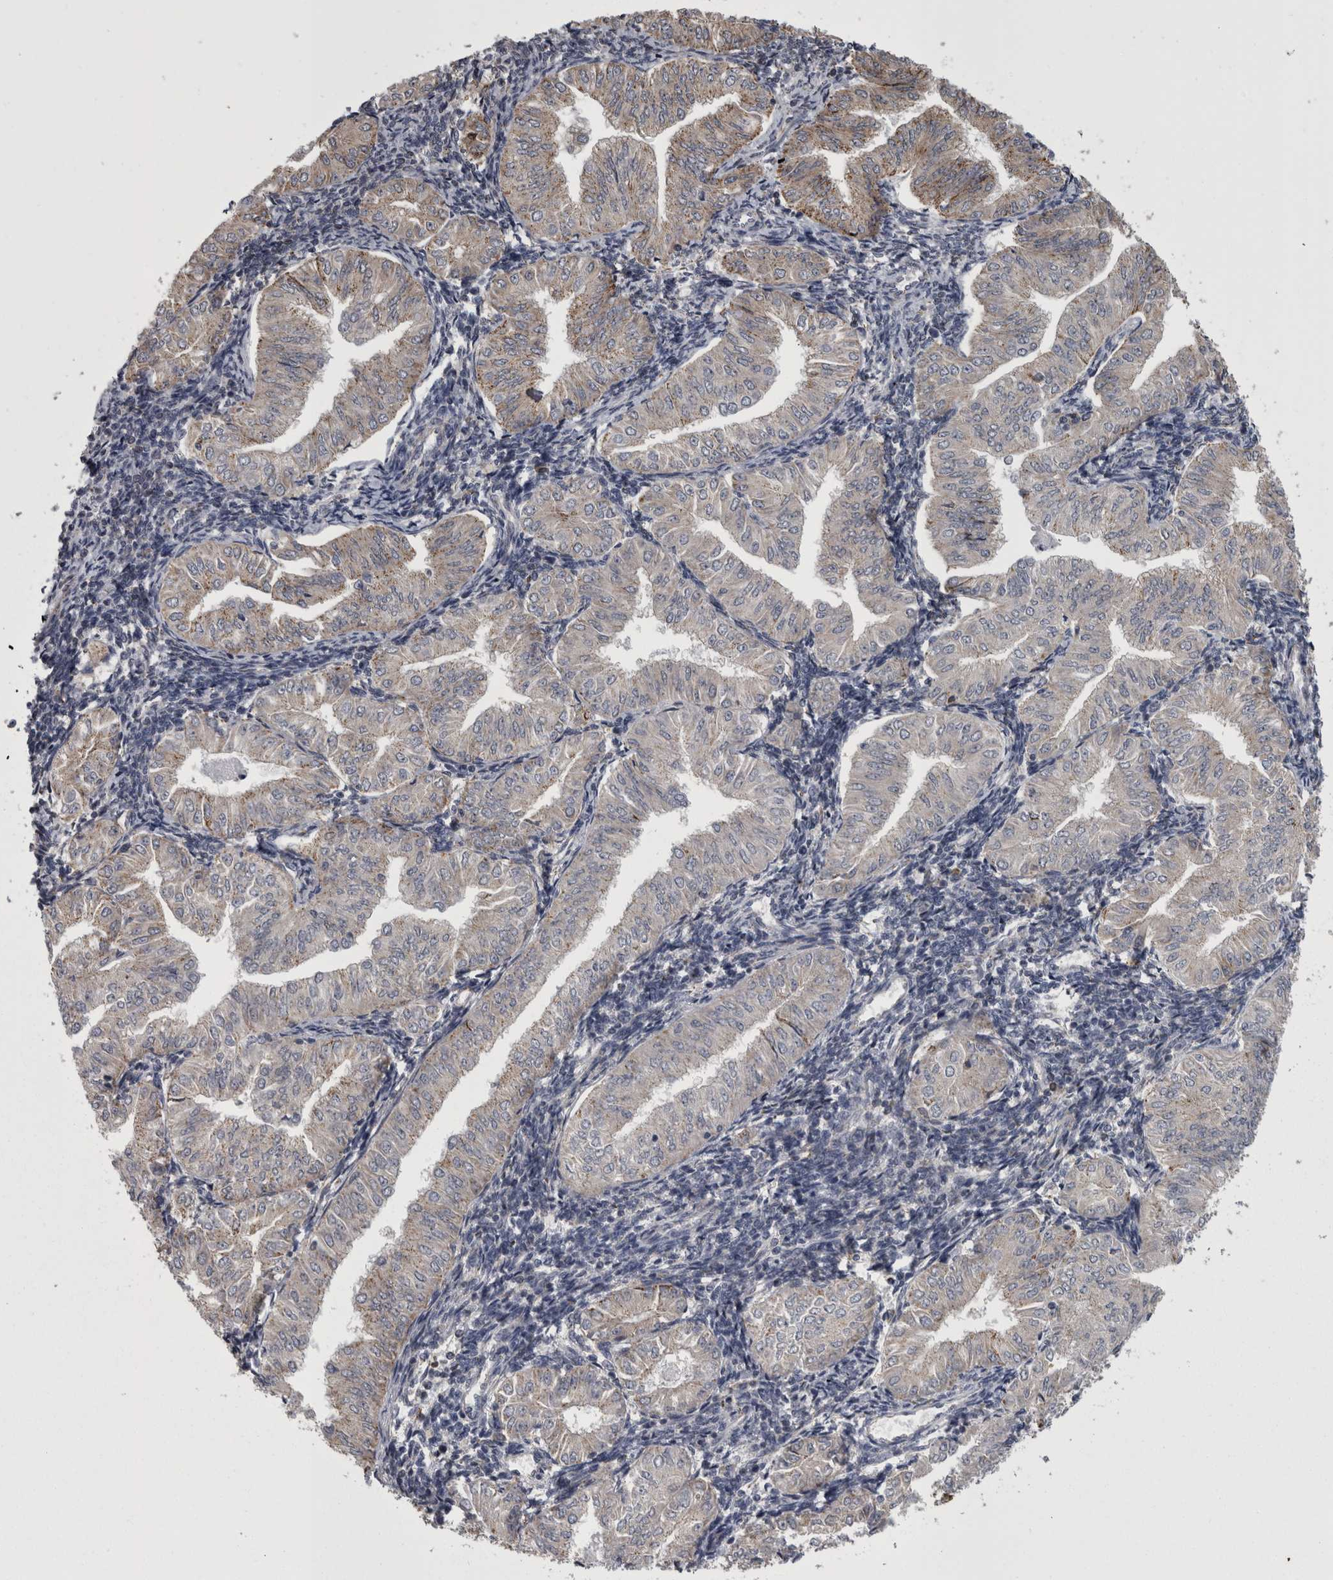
{"staining": {"intensity": "moderate", "quantity": "<25%", "location": "cytoplasmic/membranous"}, "tissue": "endometrial cancer", "cell_type": "Tumor cells", "image_type": "cancer", "snomed": [{"axis": "morphology", "description": "Normal tissue, NOS"}, {"axis": "morphology", "description": "Adenocarcinoma, NOS"}, {"axis": "topography", "description": "Endometrium"}], "caption": "IHC (DAB) staining of human endometrial cancer demonstrates moderate cytoplasmic/membranous protein positivity in approximately <25% of tumor cells.", "gene": "MDH2", "patient": {"sex": "female", "age": 53}}